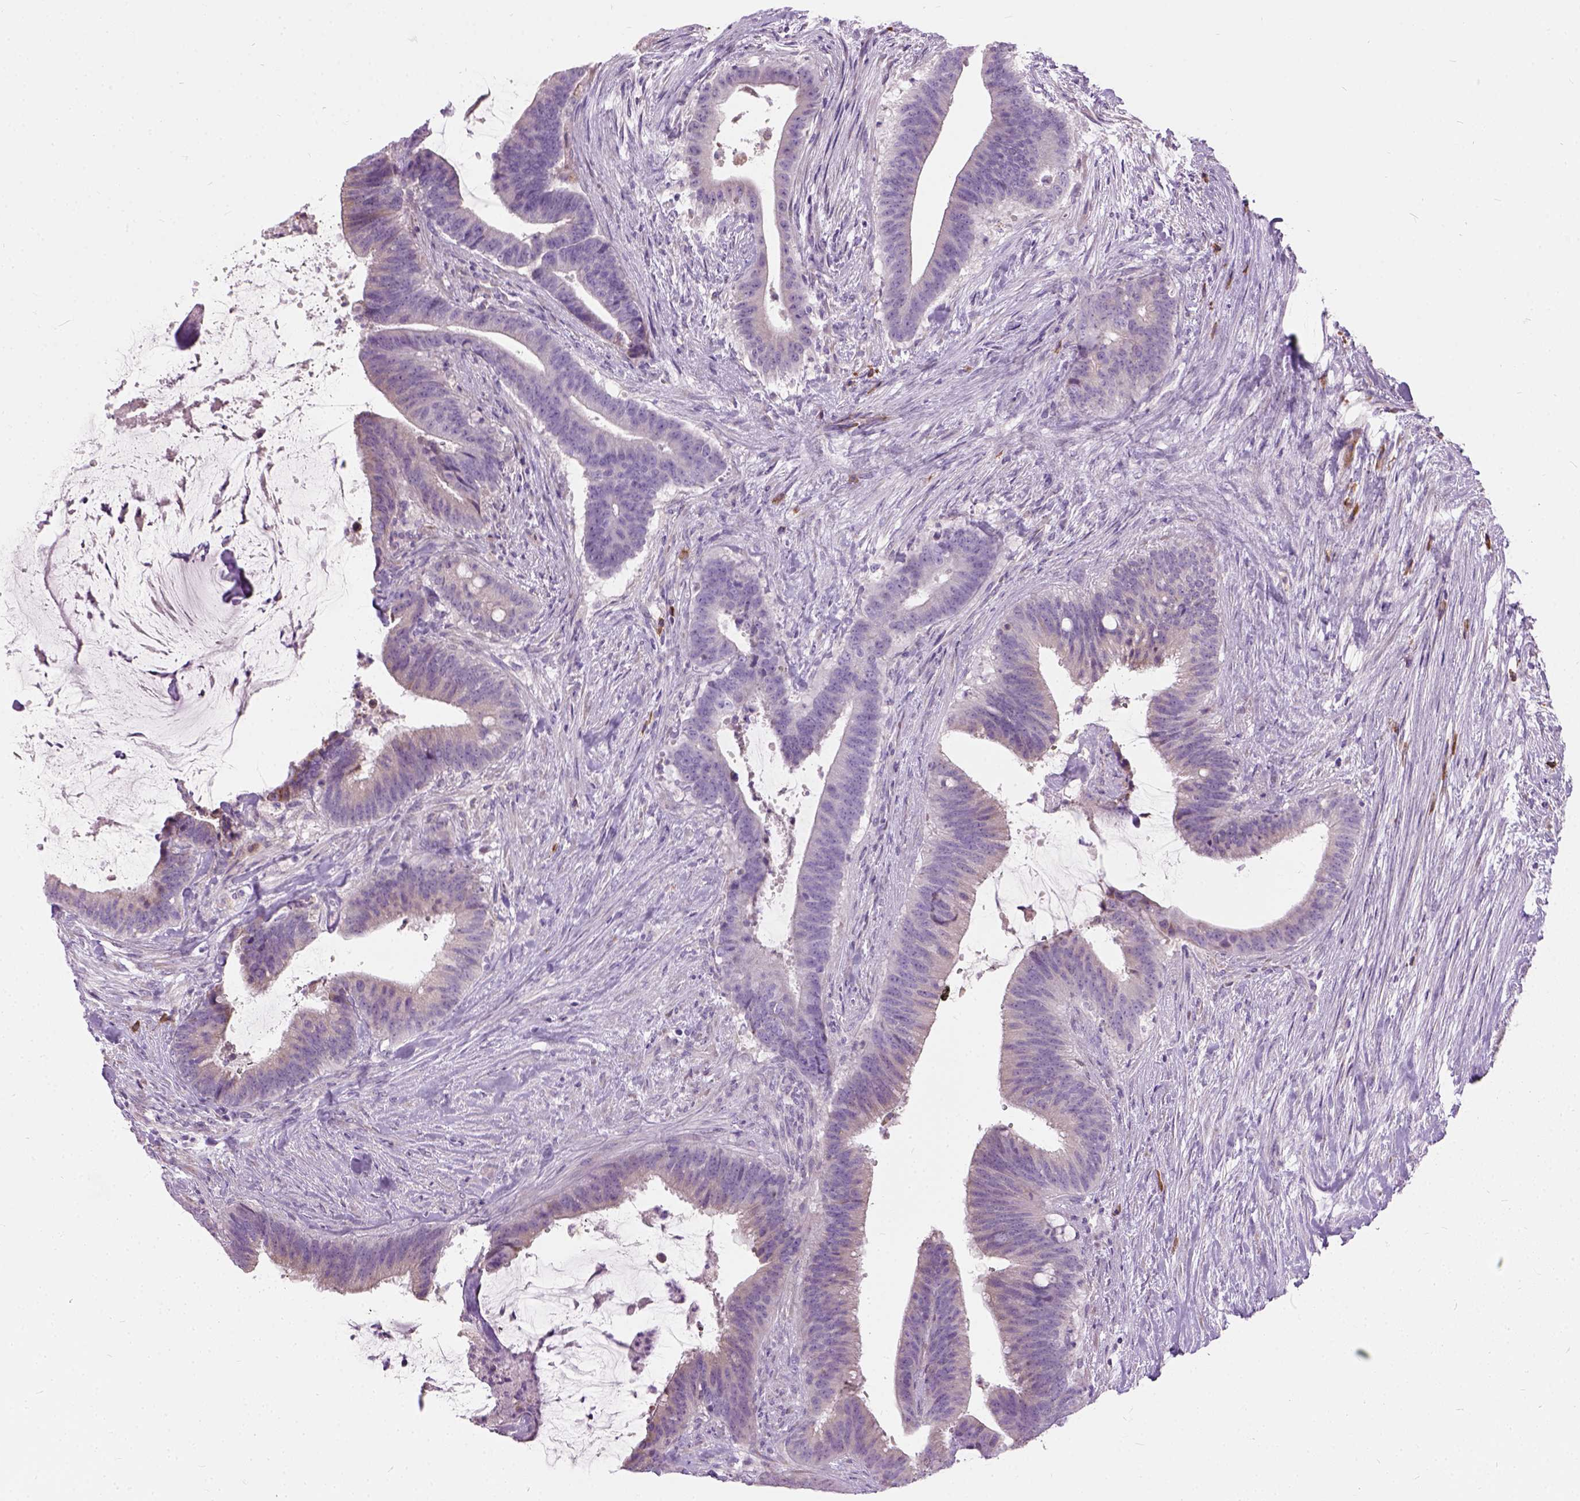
{"staining": {"intensity": "negative", "quantity": "none", "location": "none"}, "tissue": "colorectal cancer", "cell_type": "Tumor cells", "image_type": "cancer", "snomed": [{"axis": "morphology", "description": "Adenocarcinoma, NOS"}, {"axis": "topography", "description": "Colon"}], "caption": "A histopathology image of colorectal adenocarcinoma stained for a protein shows no brown staining in tumor cells.", "gene": "TRIM72", "patient": {"sex": "female", "age": 43}}